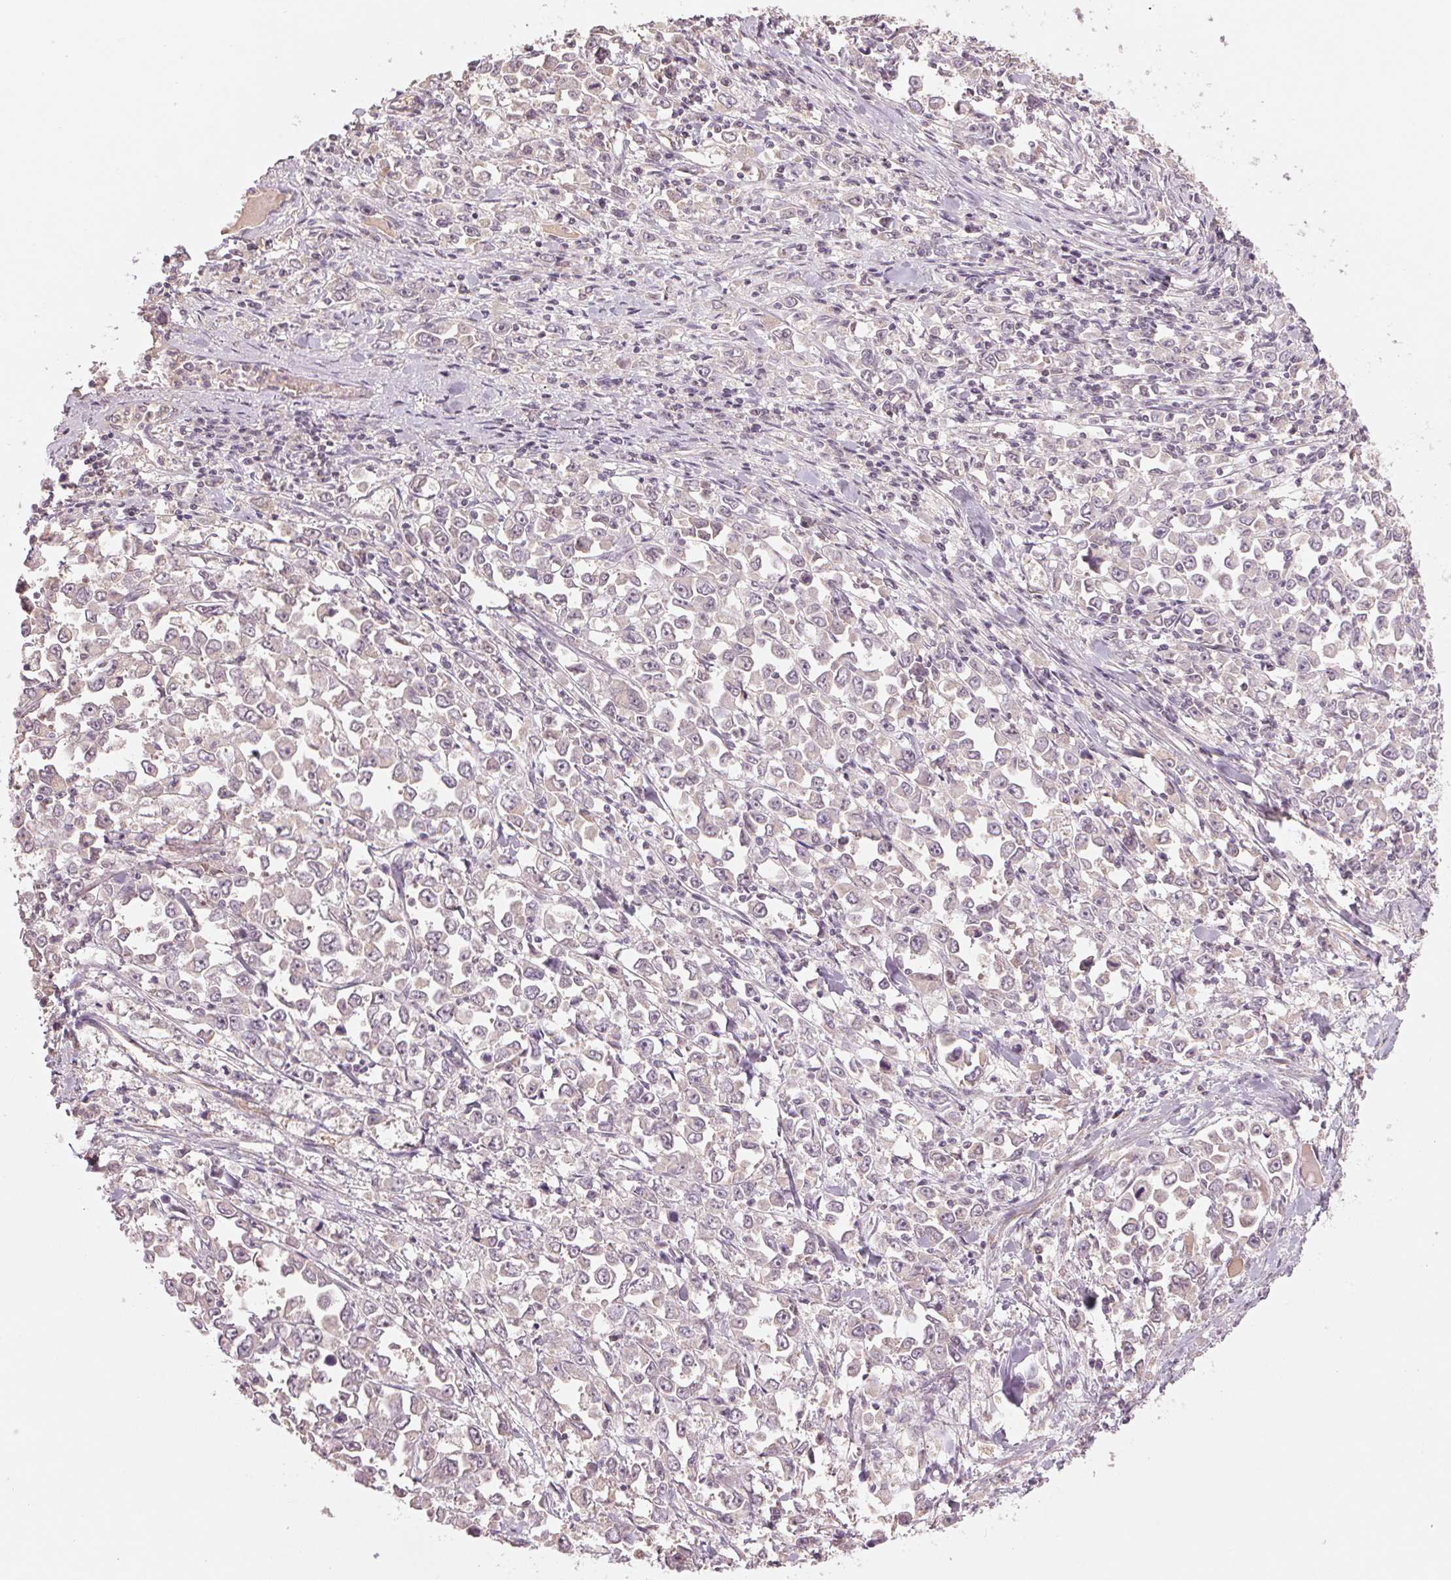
{"staining": {"intensity": "negative", "quantity": "none", "location": "none"}, "tissue": "stomach cancer", "cell_type": "Tumor cells", "image_type": "cancer", "snomed": [{"axis": "morphology", "description": "Adenocarcinoma, NOS"}, {"axis": "topography", "description": "Stomach, upper"}], "caption": "The histopathology image shows no staining of tumor cells in adenocarcinoma (stomach).", "gene": "PPIA", "patient": {"sex": "male", "age": 70}}